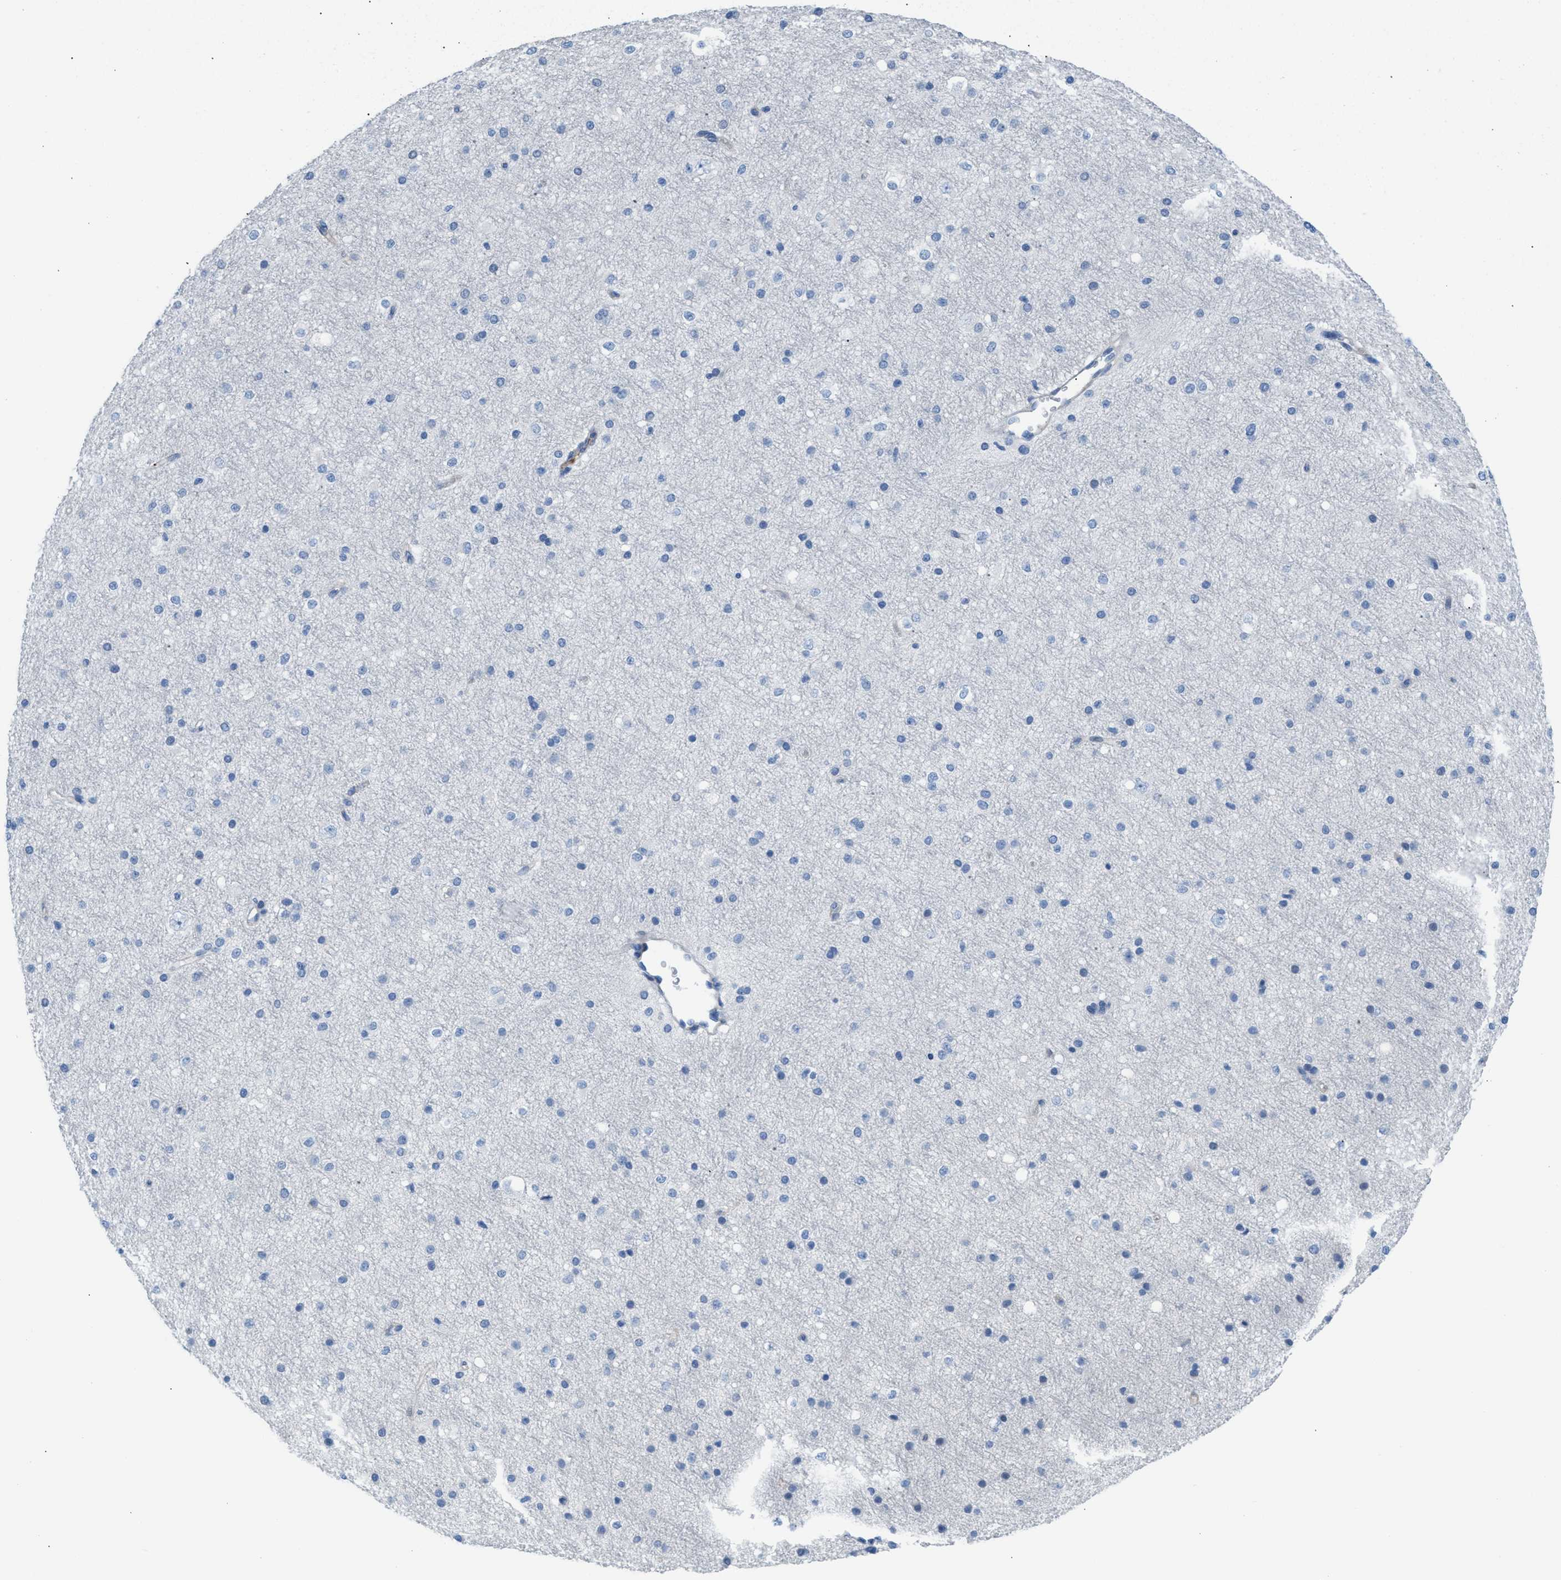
{"staining": {"intensity": "negative", "quantity": "none", "location": "none"}, "tissue": "cerebral cortex", "cell_type": "Endothelial cells", "image_type": "normal", "snomed": [{"axis": "morphology", "description": "Normal tissue, NOS"}, {"axis": "morphology", "description": "Developmental malformation"}, {"axis": "topography", "description": "Cerebral cortex"}], "caption": "DAB immunohistochemical staining of unremarkable human cerebral cortex demonstrates no significant expression in endothelial cells.", "gene": "MPP3", "patient": {"sex": "female", "age": 30}}